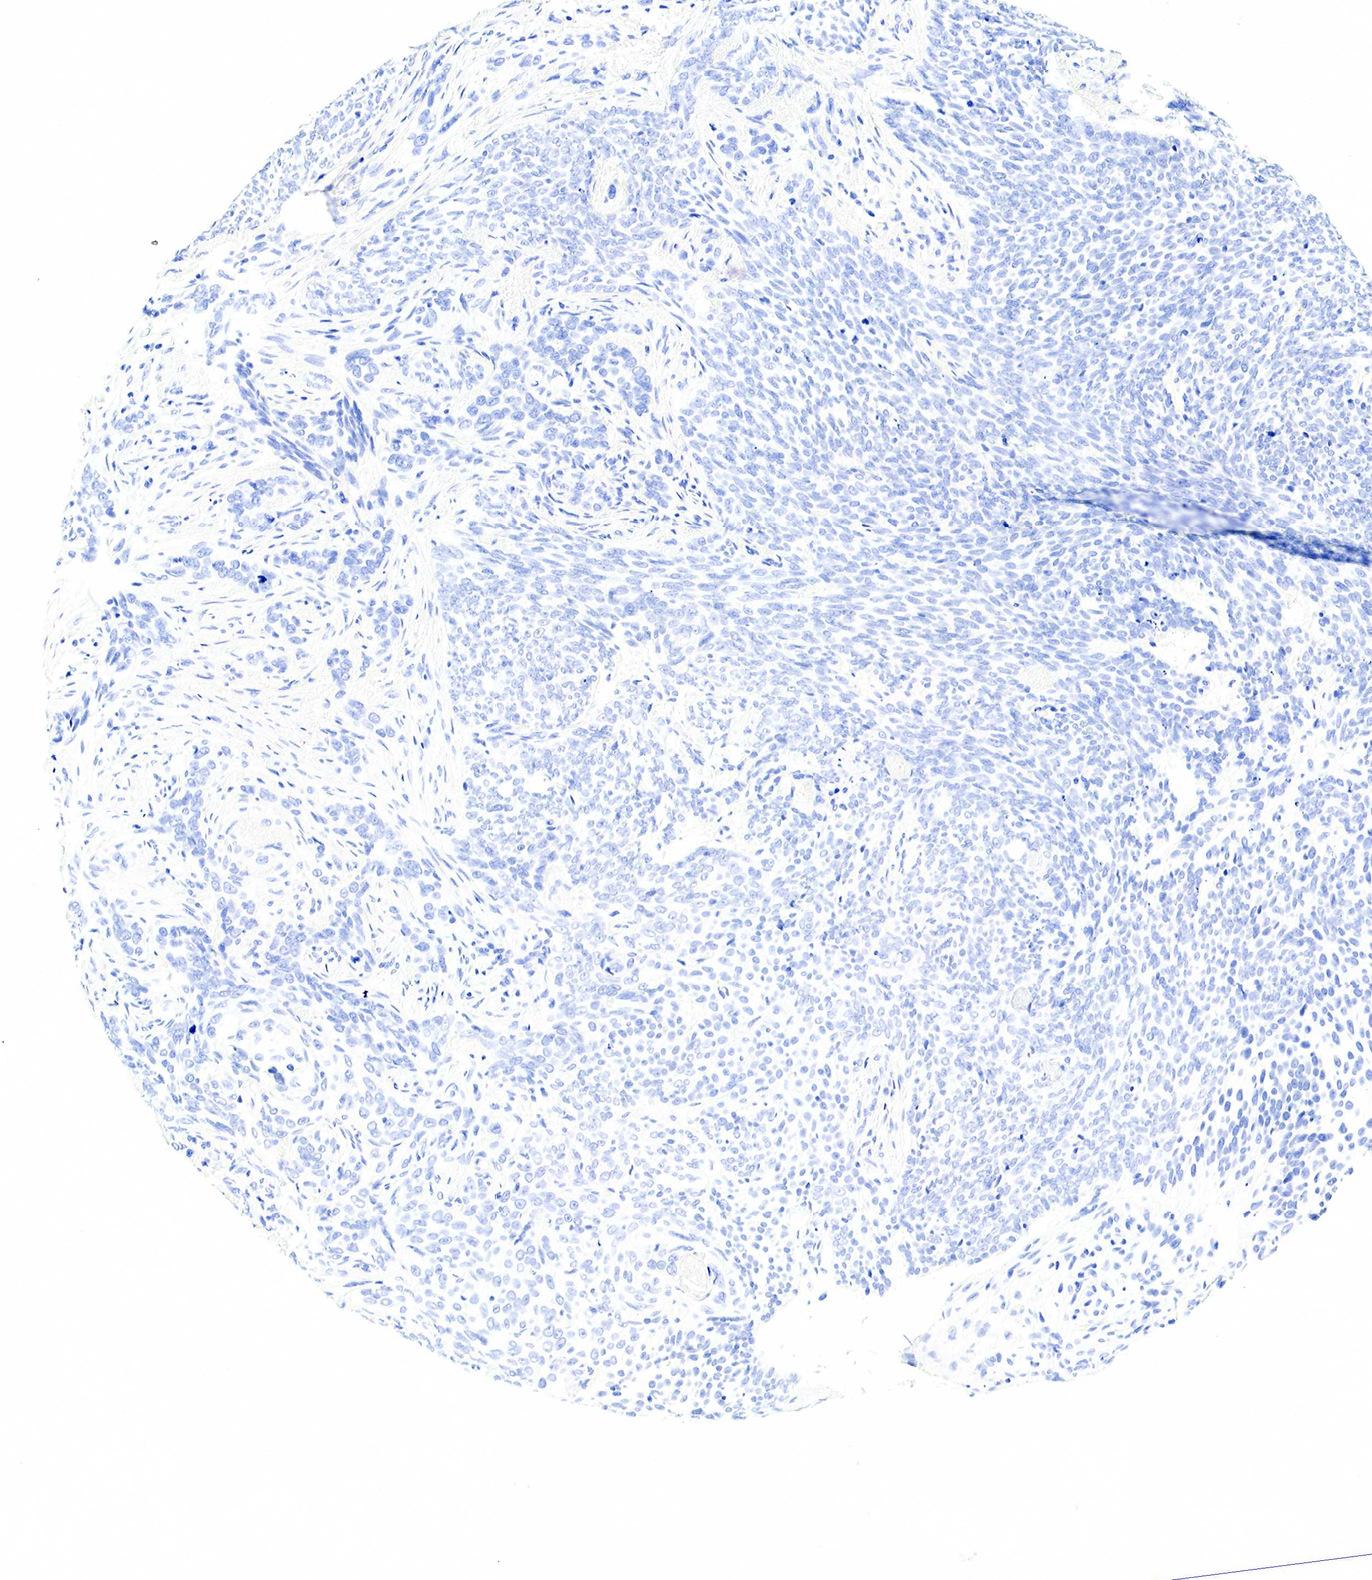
{"staining": {"intensity": "negative", "quantity": "none", "location": "none"}, "tissue": "skin cancer", "cell_type": "Tumor cells", "image_type": "cancer", "snomed": [{"axis": "morphology", "description": "Basal cell carcinoma"}, {"axis": "topography", "description": "Skin"}], "caption": "Tumor cells are negative for brown protein staining in basal cell carcinoma (skin). (DAB IHC visualized using brightfield microscopy, high magnification).", "gene": "FUT4", "patient": {"sex": "male", "age": 89}}